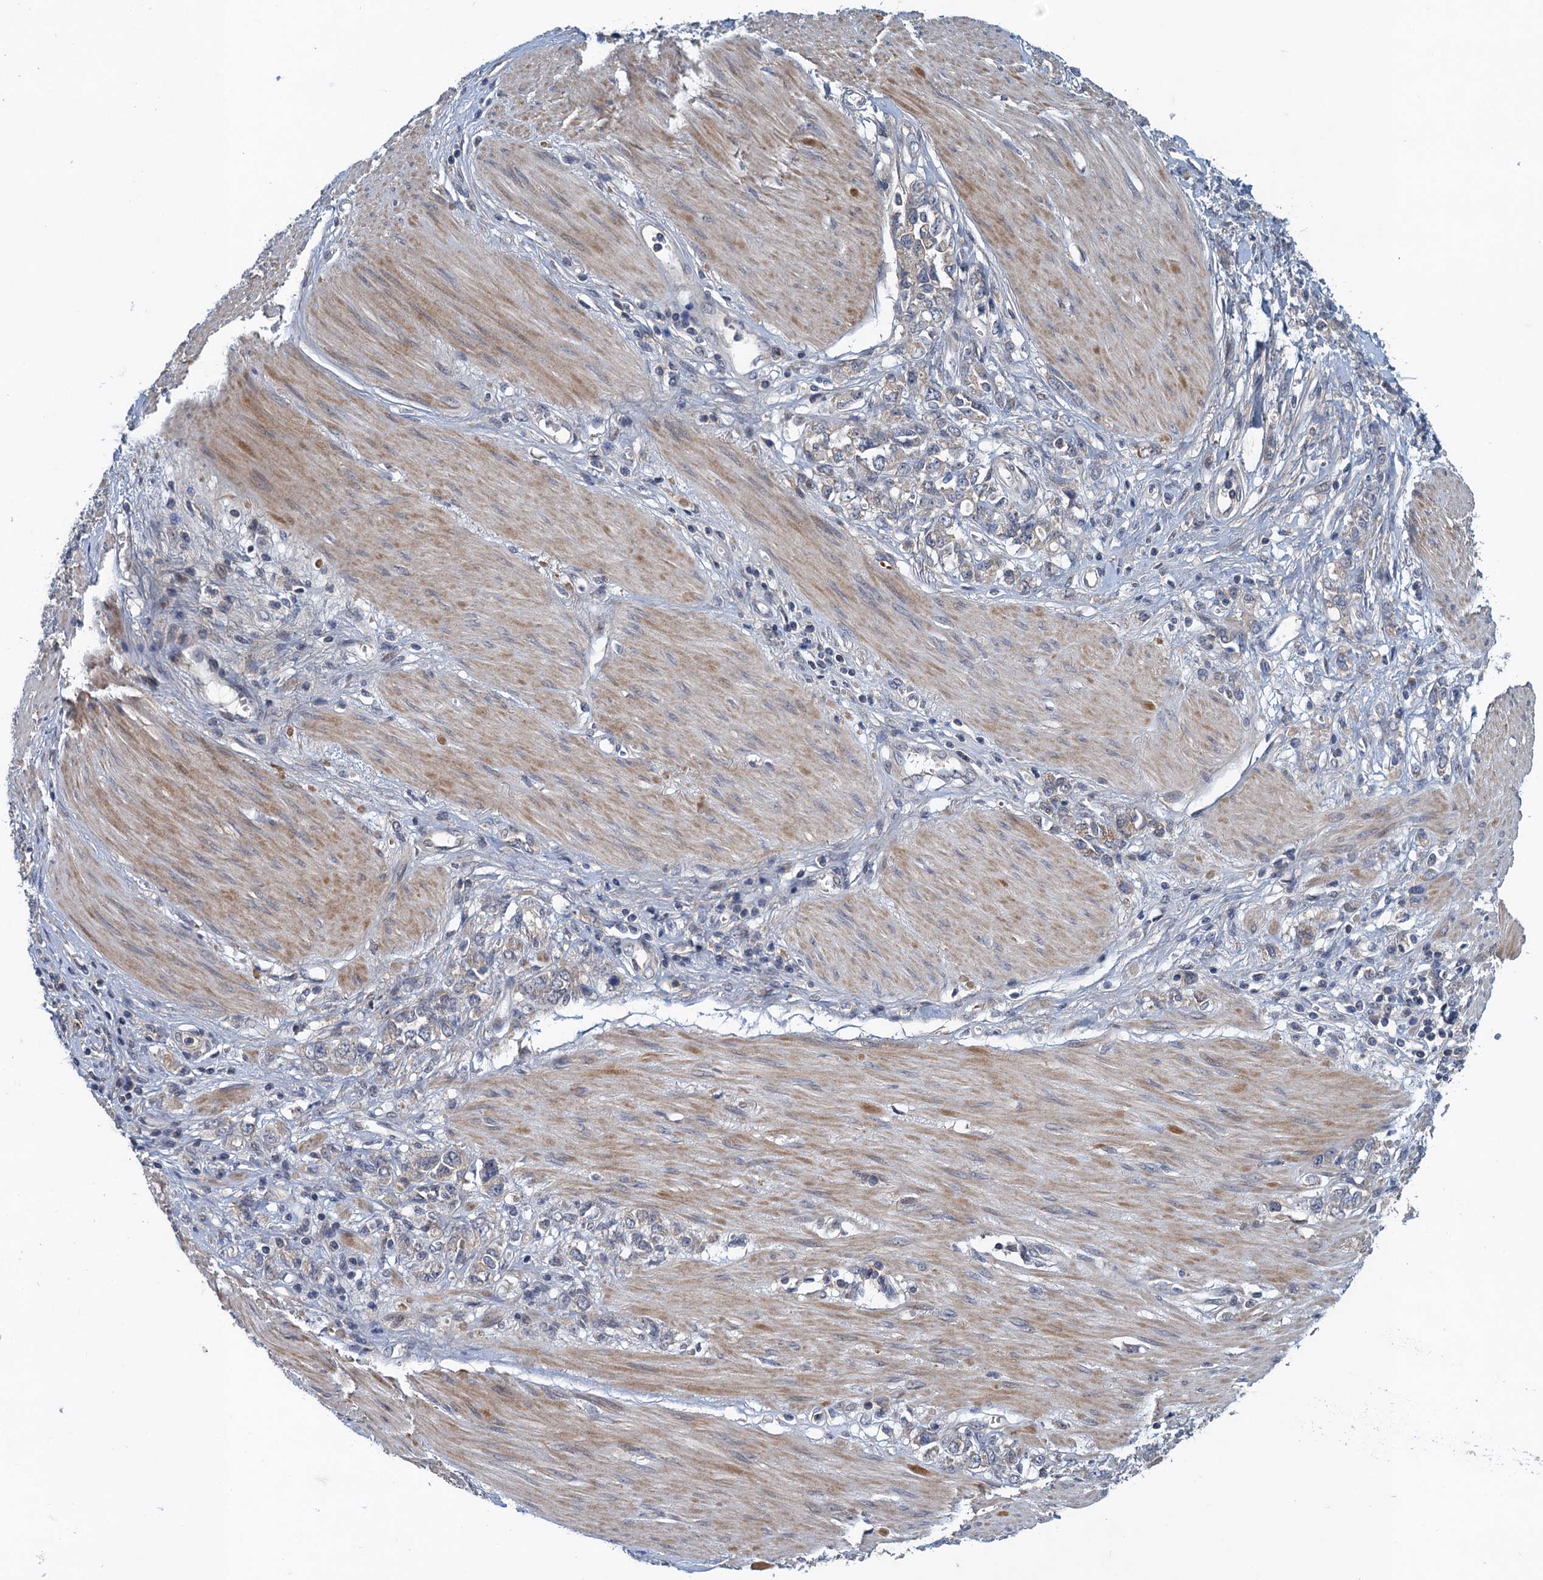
{"staining": {"intensity": "negative", "quantity": "none", "location": "none"}, "tissue": "stomach cancer", "cell_type": "Tumor cells", "image_type": "cancer", "snomed": [{"axis": "morphology", "description": "Adenocarcinoma, NOS"}, {"axis": "topography", "description": "Stomach"}], "caption": "Immunohistochemistry (IHC) image of human stomach adenocarcinoma stained for a protein (brown), which demonstrates no positivity in tumor cells. Nuclei are stained in blue.", "gene": "MDM1", "patient": {"sex": "female", "age": 76}}